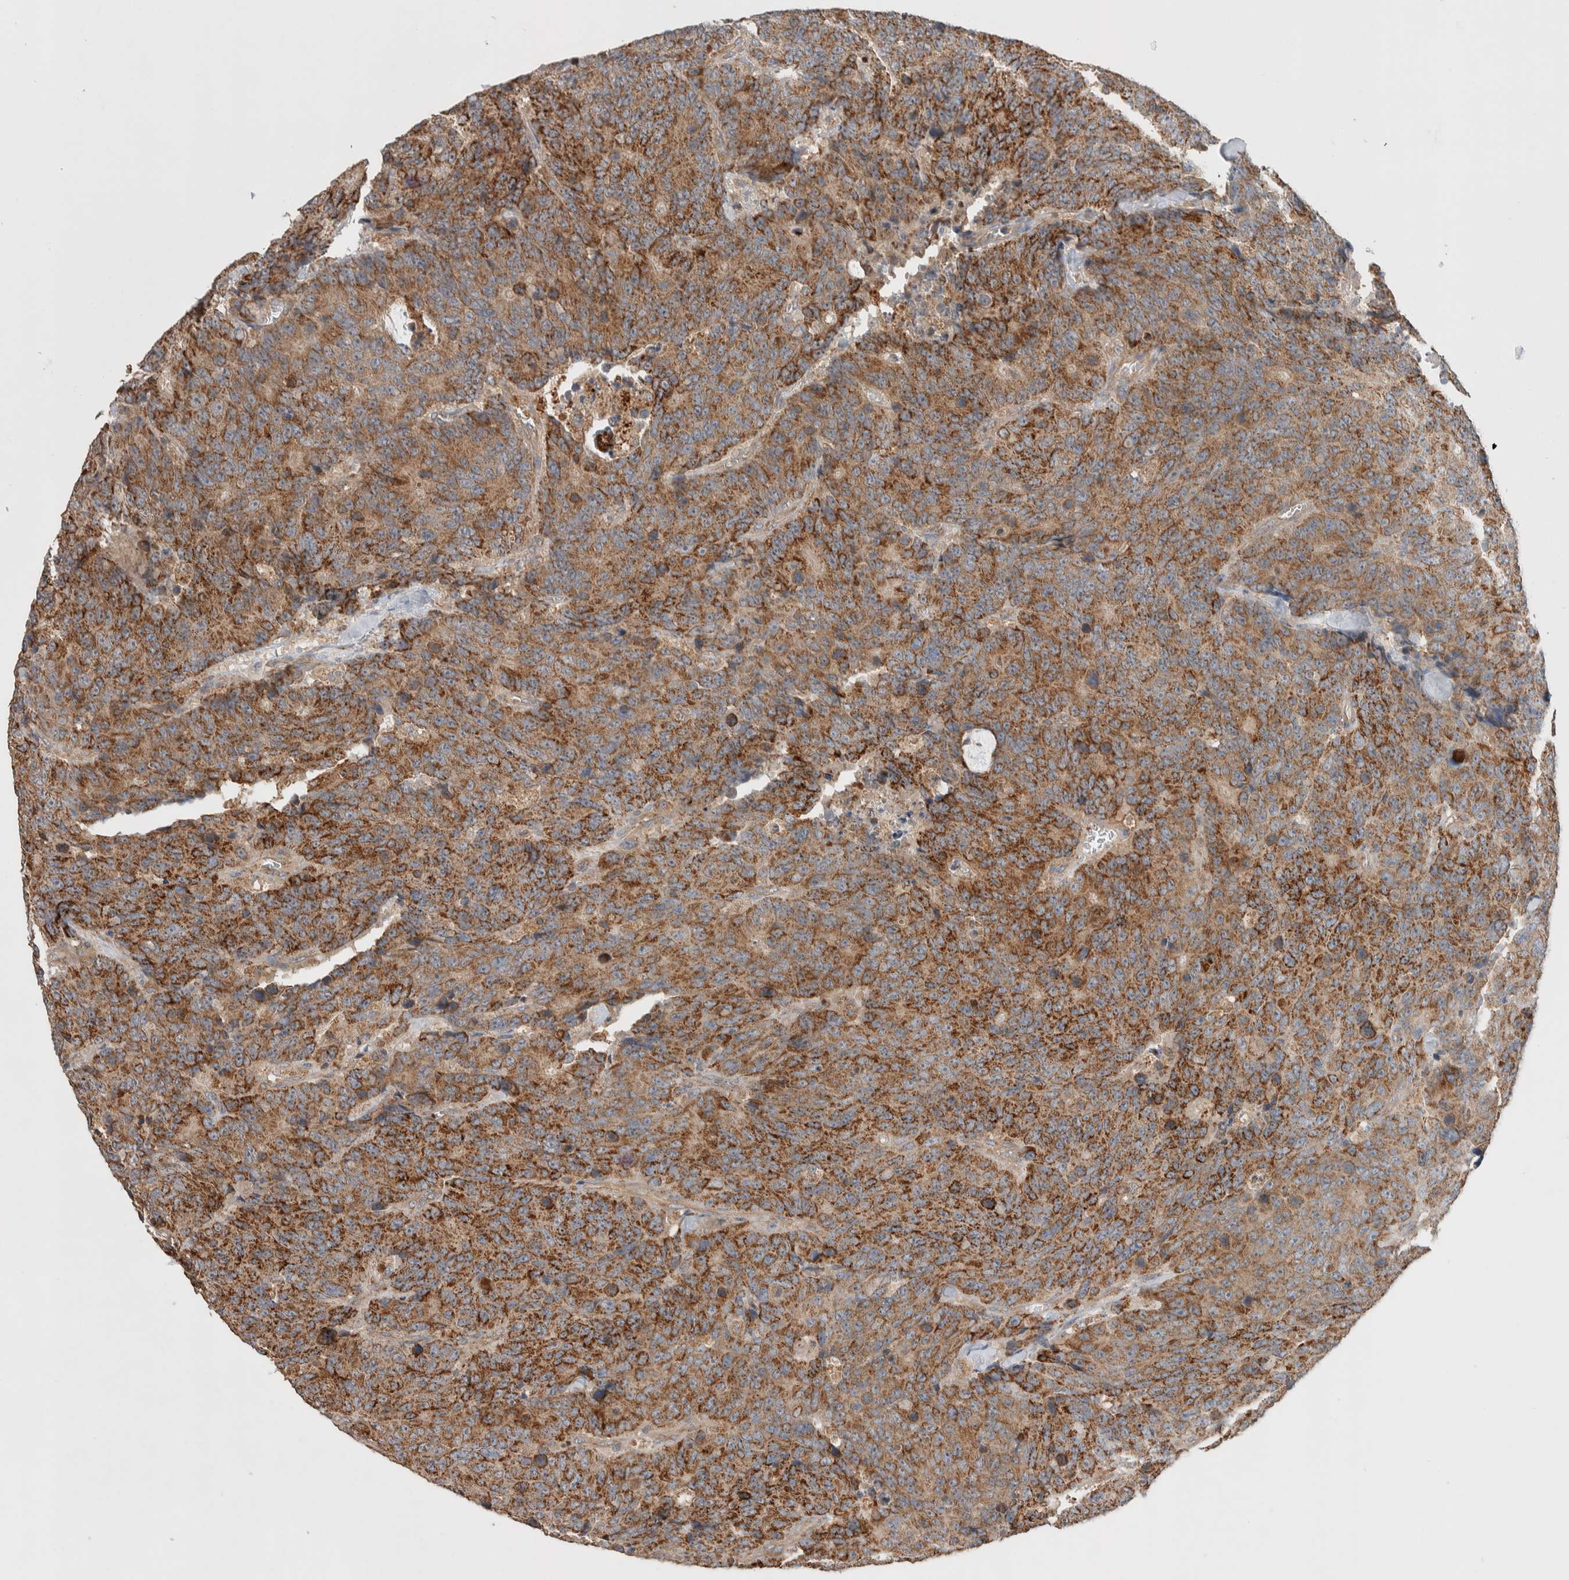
{"staining": {"intensity": "strong", "quantity": ">75%", "location": "cytoplasmic/membranous"}, "tissue": "colorectal cancer", "cell_type": "Tumor cells", "image_type": "cancer", "snomed": [{"axis": "morphology", "description": "Adenocarcinoma, NOS"}, {"axis": "topography", "description": "Colon"}], "caption": "Protein expression by immunohistochemistry (IHC) shows strong cytoplasmic/membranous staining in approximately >75% of tumor cells in adenocarcinoma (colorectal).", "gene": "DEPTOR", "patient": {"sex": "female", "age": 86}}